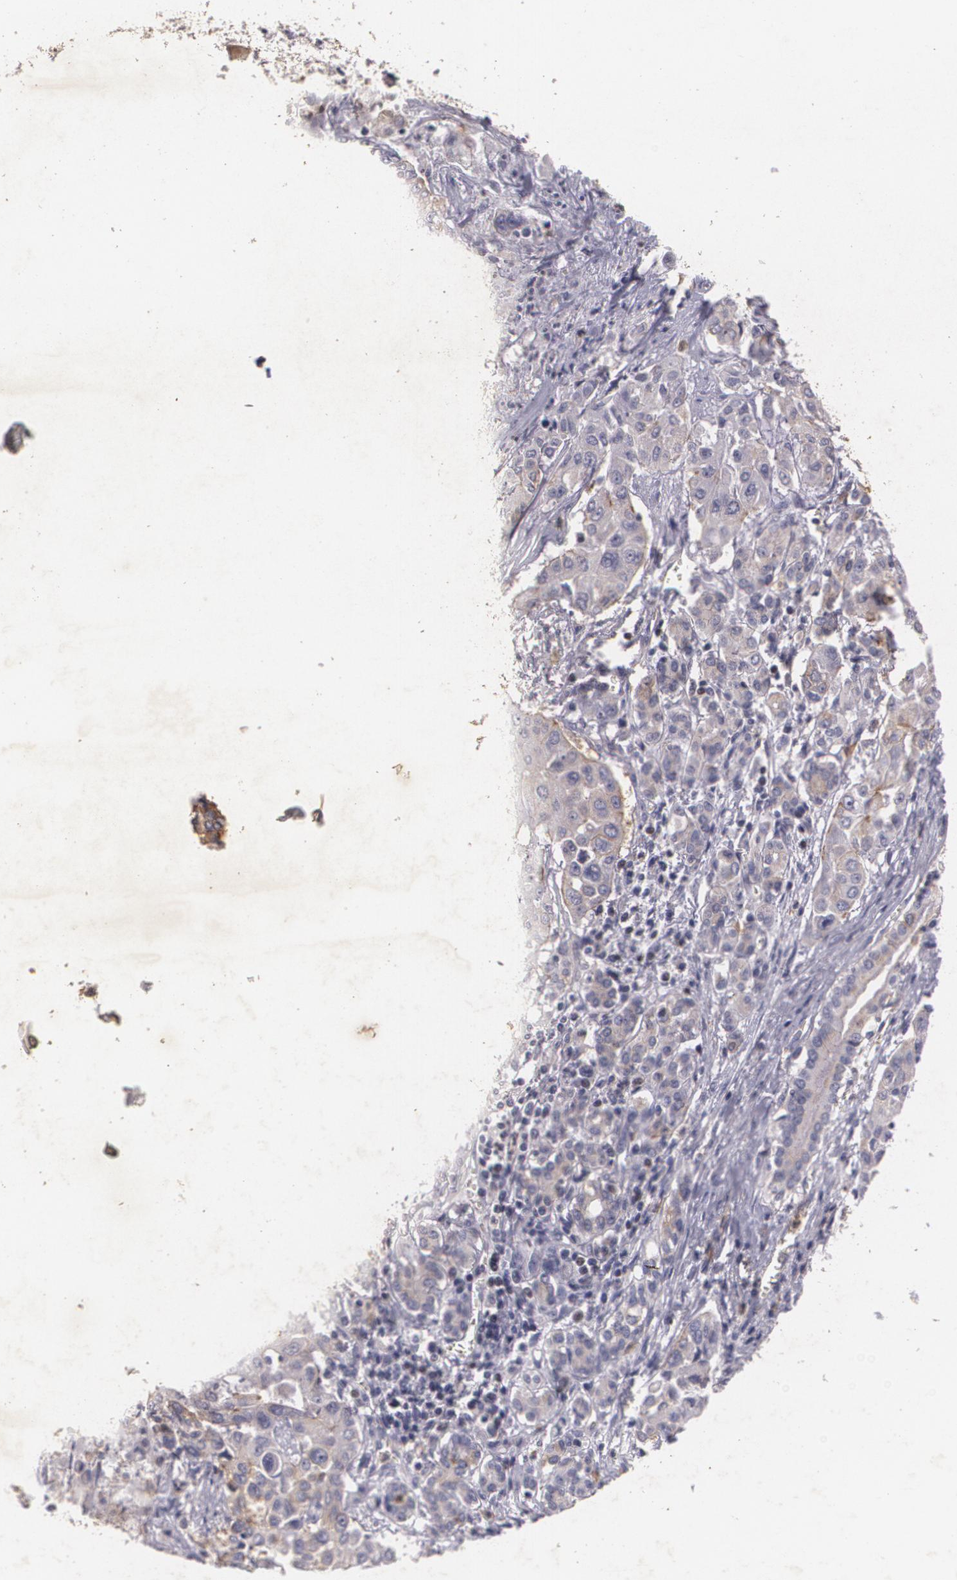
{"staining": {"intensity": "weak", "quantity": ">75%", "location": "cytoplasmic/membranous"}, "tissue": "pancreatic cancer", "cell_type": "Tumor cells", "image_type": "cancer", "snomed": [{"axis": "morphology", "description": "Adenocarcinoma, NOS"}, {"axis": "topography", "description": "Pancreas"}], "caption": "Weak cytoplasmic/membranous positivity for a protein is present in approximately >75% of tumor cells of pancreatic cancer (adenocarcinoma) using immunohistochemistry.", "gene": "KCNA4", "patient": {"sex": "female", "age": 52}}